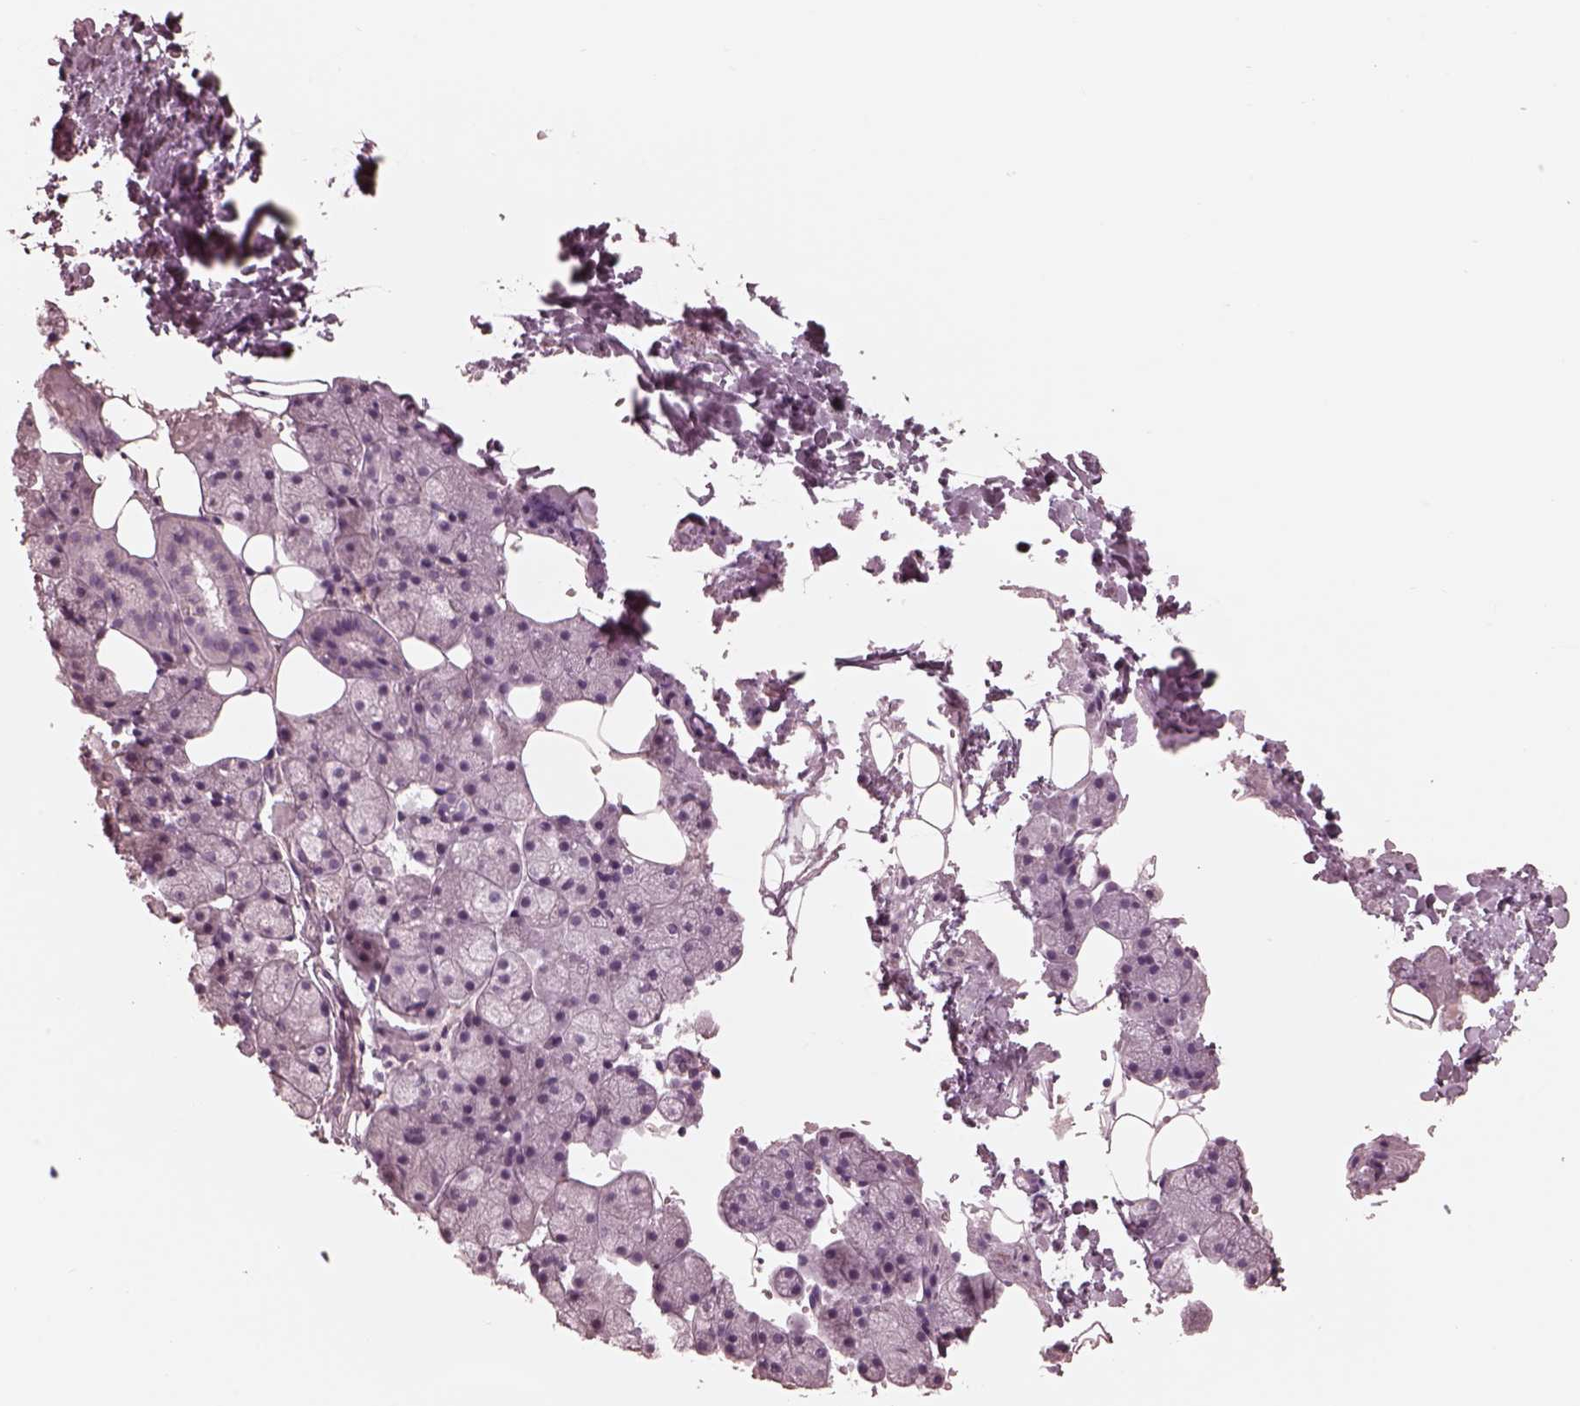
{"staining": {"intensity": "negative", "quantity": "none", "location": "none"}, "tissue": "salivary gland", "cell_type": "Glandular cells", "image_type": "normal", "snomed": [{"axis": "morphology", "description": "Normal tissue, NOS"}, {"axis": "topography", "description": "Salivary gland"}], "caption": "The immunohistochemistry image has no significant positivity in glandular cells of salivary gland.", "gene": "CADM2", "patient": {"sex": "male", "age": 38}}